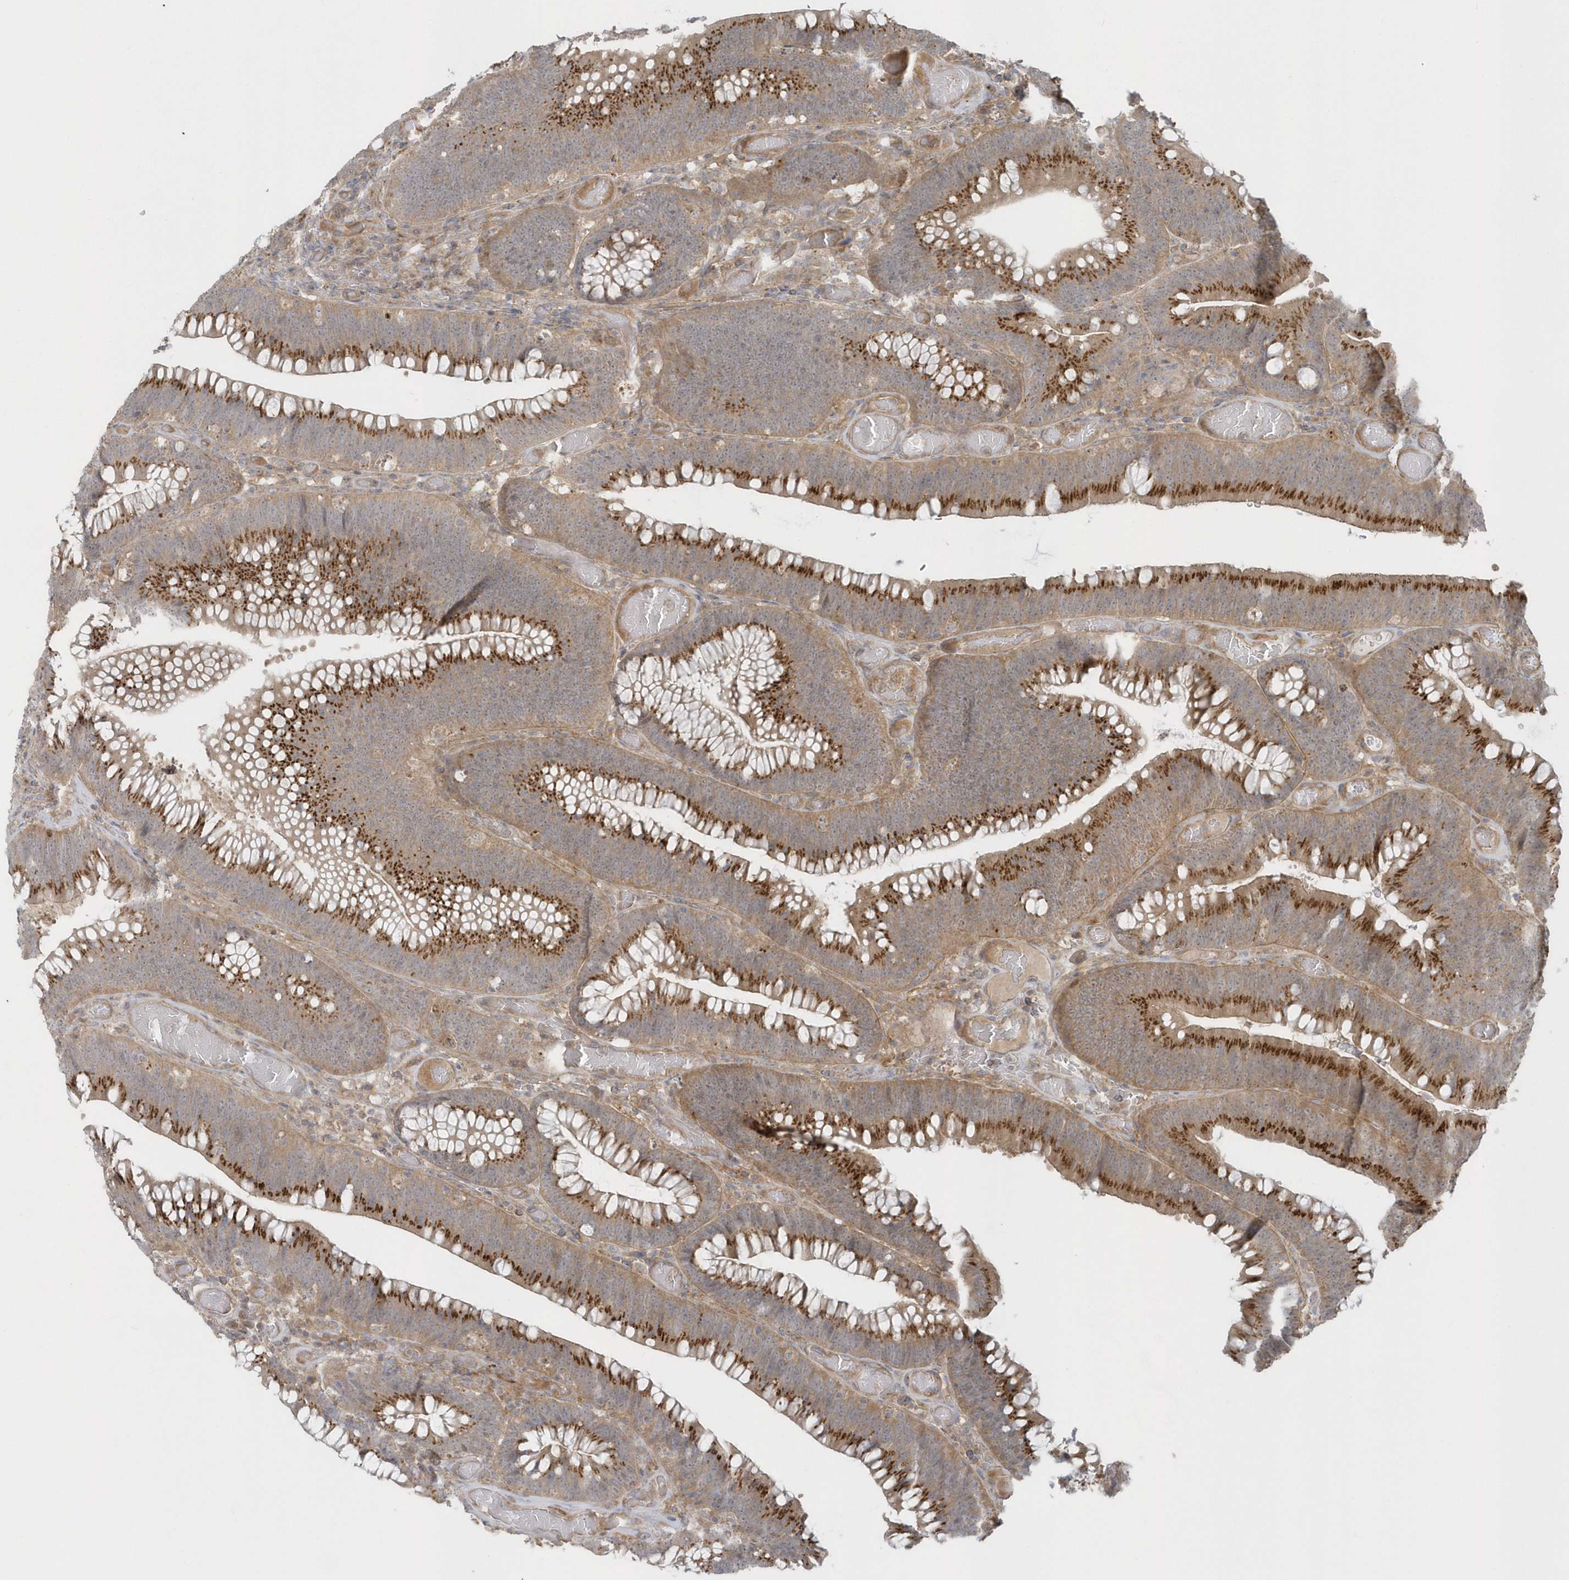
{"staining": {"intensity": "moderate", "quantity": ">75%", "location": "cytoplasmic/membranous"}, "tissue": "colorectal cancer", "cell_type": "Tumor cells", "image_type": "cancer", "snomed": [{"axis": "morphology", "description": "Normal tissue, NOS"}, {"axis": "topography", "description": "Colon"}], "caption": "Tumor cells display moderate cytoplasmic/membranous staining in approximately >75% of cells in colorectal cancer.", "gene": "ACTR1A", "patient": {"sex": "female", "age": 82}}